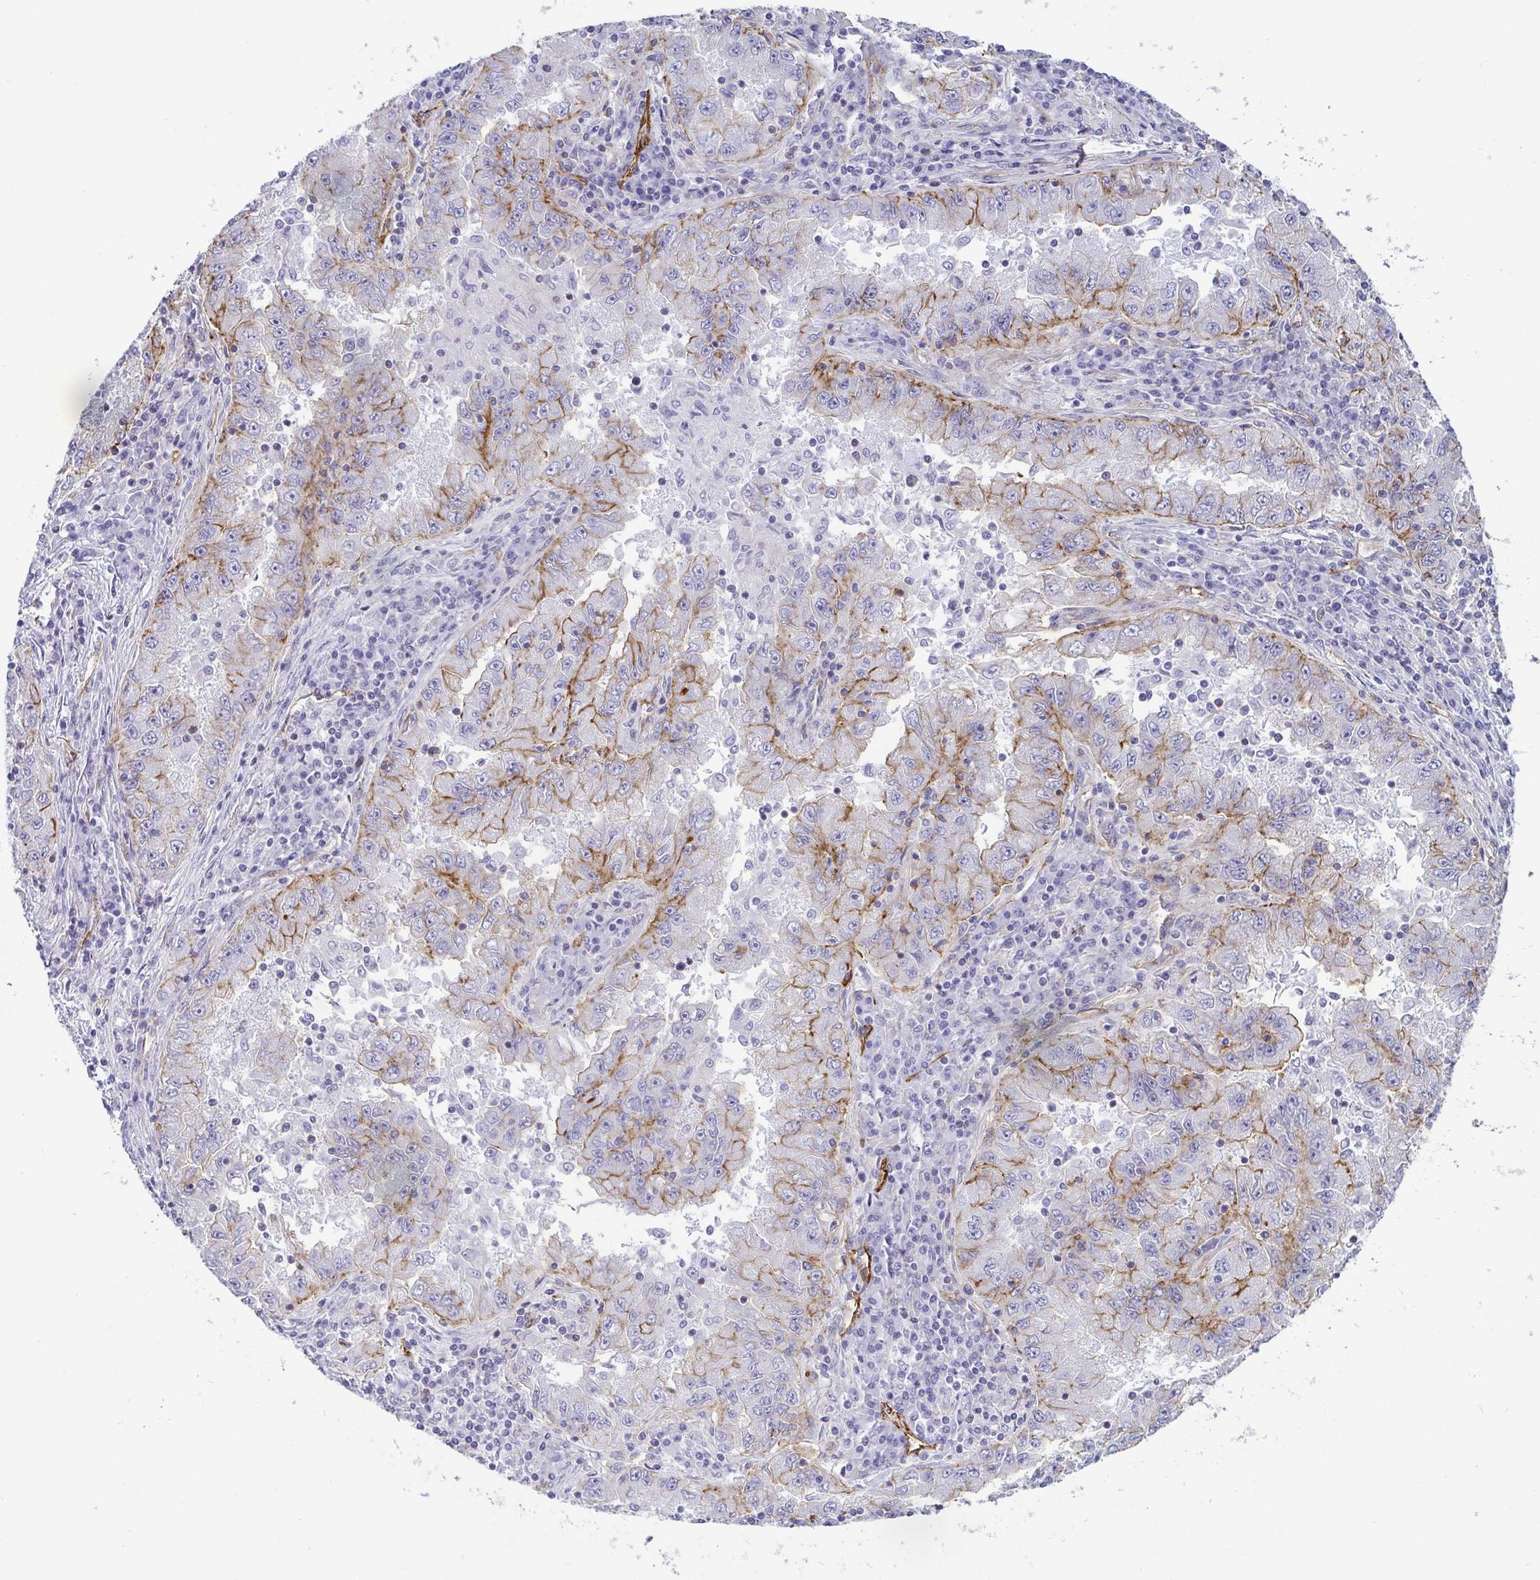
{"staining": {"intensity": "moderate", "quantity": "<25%", "location": "cytoplasmic/membranous"}, "tissue": "lung cancer", "cell_type": "Tumor cells", "image_type": "cancer", "snomed": [{"axis": "morphology", "description": "Adenocarcinoma, NOS"}, {"axis": "morphology", "description": "Adenocarcinoma primary or metastatic"}, {"axis": "topography", "description": "Lung"}], "caption": "Lung cancer tissue reveals moderate cytoplasmic/membranous positivity in approximately <25% of tumor cells Using DAB (brown) and hematoxylin (blue) stains, captured at high magnification using brightfield microscopy.", "gene": "LIMA1", "patient": {"sex": "male", "age": 74}}